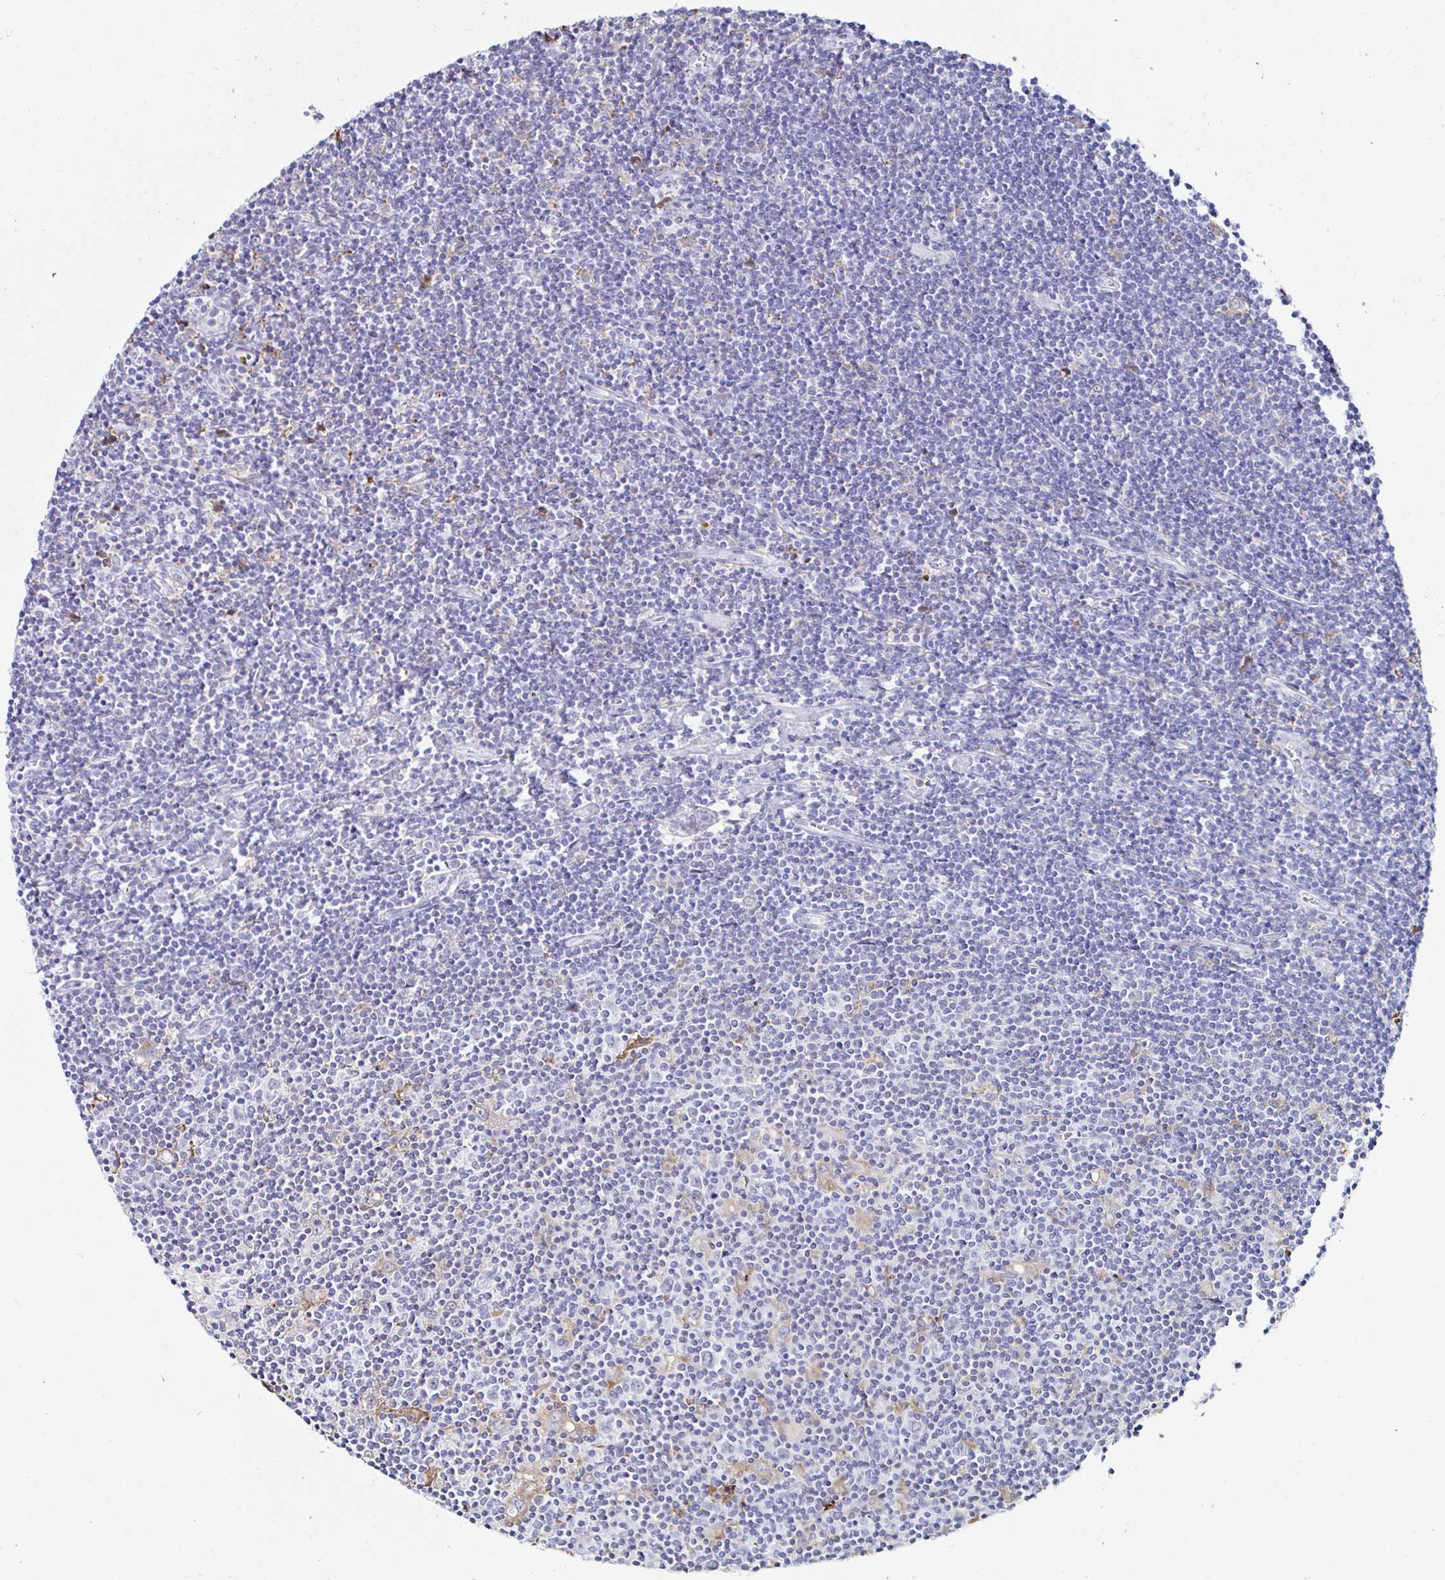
{"staining": {"intensity": "negative", "quantity": "none", "location": "none"}, "tissue": "lymphoma", "cell_type": "Tumor cells", "image_type": "cancer", "snomed": [{"axis": "morphology", "description": "Hodgkin's disease, NOS"}, {"axis": "topography", "description": "Lymph node"}], "caption": "An immunohistochemistry photomicrograph of lymphoma is shown. There is no staining in tumor cells of lymphoma.", "gene": "CYBB", "patient": {"sex": "male", "age": 40}}